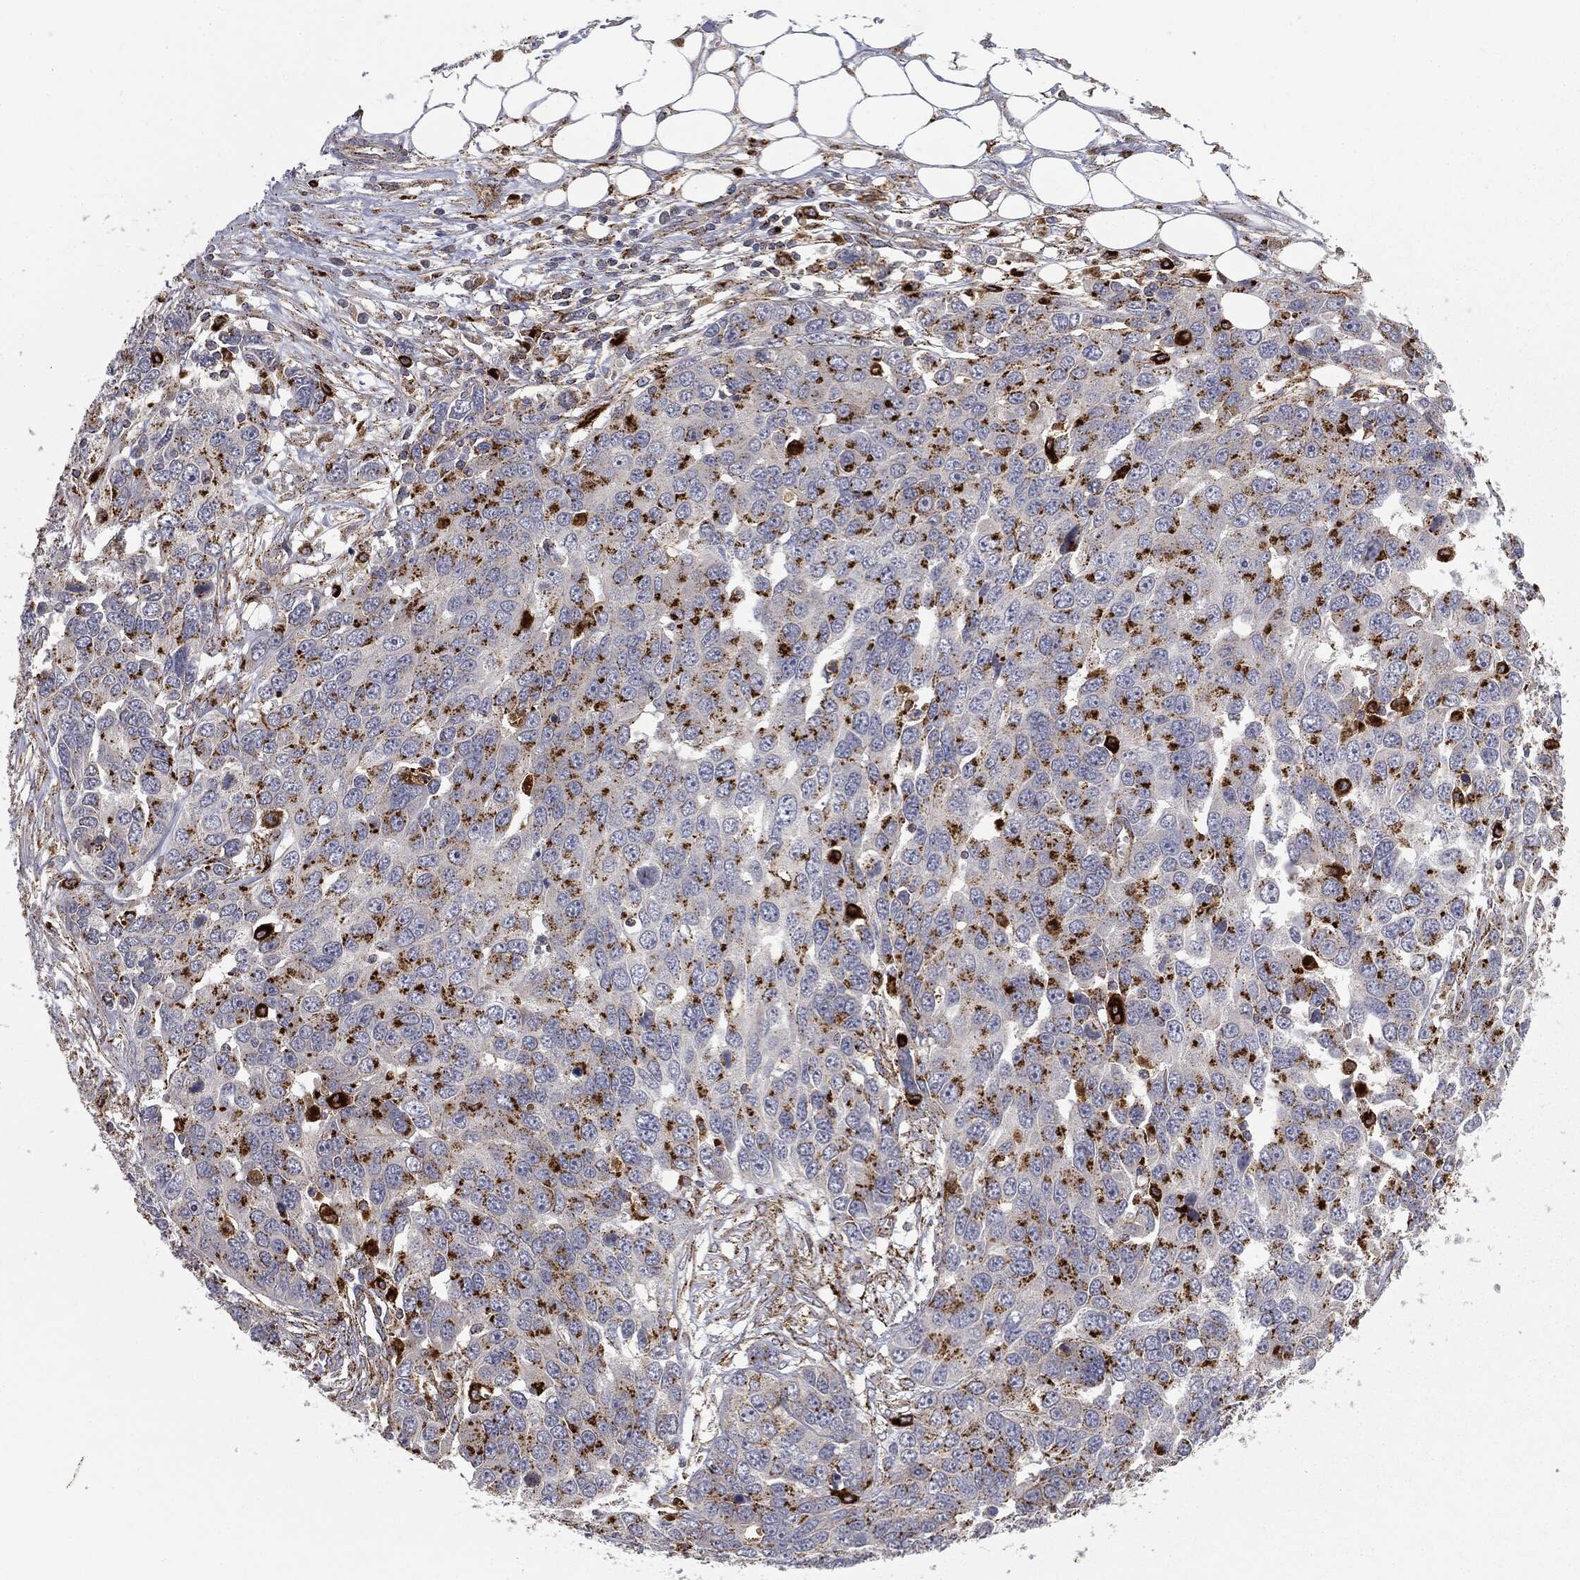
{"staining": {"intensity": "strong", "quantity": ">75%", "location": "cytoplasmic/membranous"}, "tissue": "ovarian cancer", "cell_type": "Tumor cells", "image_type": "cancer", "snomed": [{"axis": "morphology", "description": "Cystadenocarcinoma, serous, NOS"}, {"axis": "topography", "description": "Ovary"}], "caption": "Immunohistochemical staining of human ovarian cancer shows high levels of strong cytoplasmic/membranous expression in about >75% of tumor cells.", "gene": "CTSA", "patient": {"sex": "female", "age": 76}}